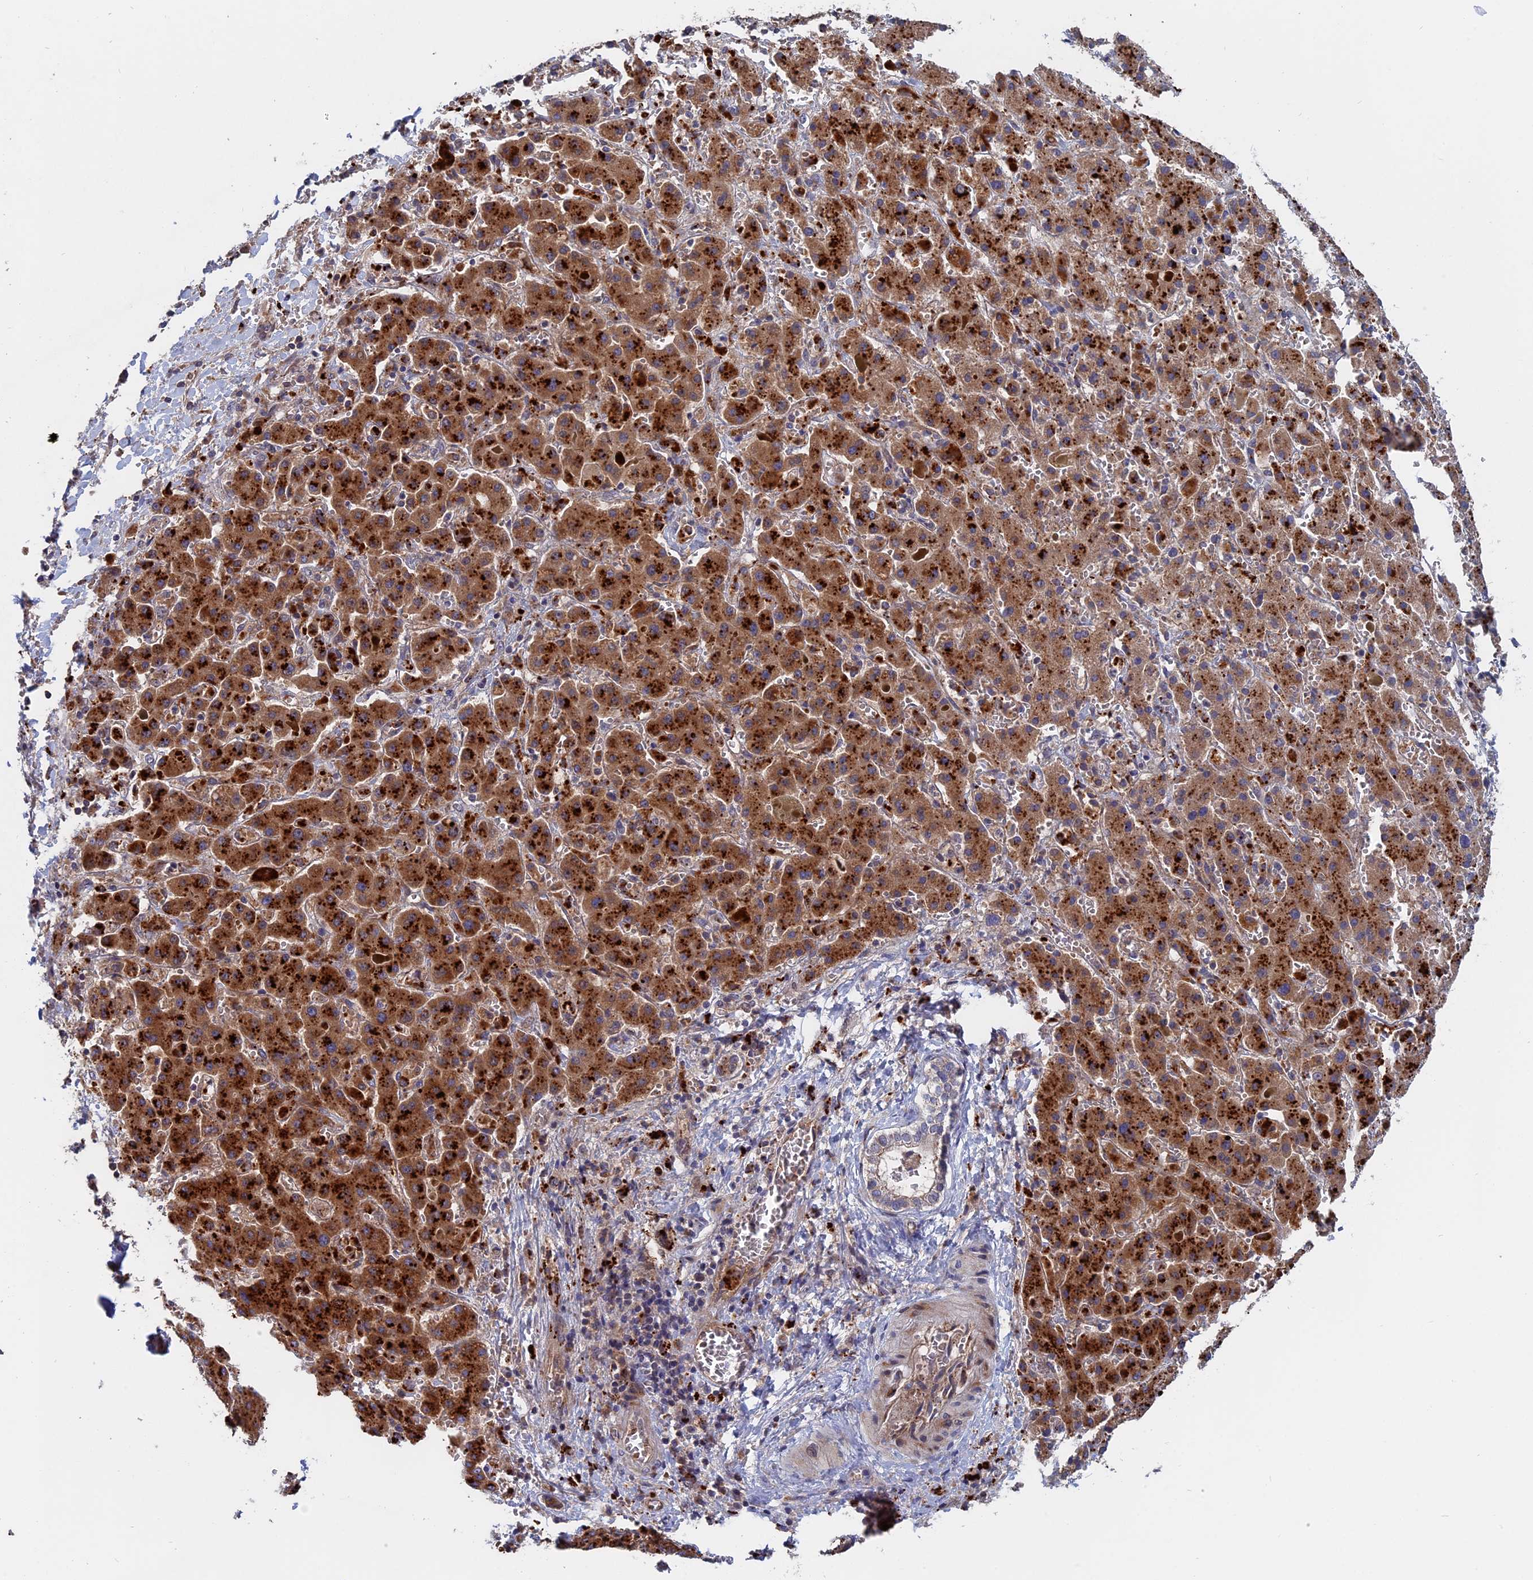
{"staining": {"intensity": "moderate", "quantity": ">75%", "location": "cytoplasmic/membranous"}, "tissue": "liver cancer", "cell_type": "Tumor cells", "image_type": "cancer", "snomed": [{"axis": "morphology", "description": "Cholangiocarcinoma"}, {"axis": "topography", "description": "Liver"}], "caption": "There is medium levels of moderate cytoplasmic/membranous staining in tumor cells of cholangiocarcinoma (liver), as demonstrated by immunohistochemical staining (brown color).", "gene": "TRAPPC2L", "patient": {"sex": "female", "age": 52}}